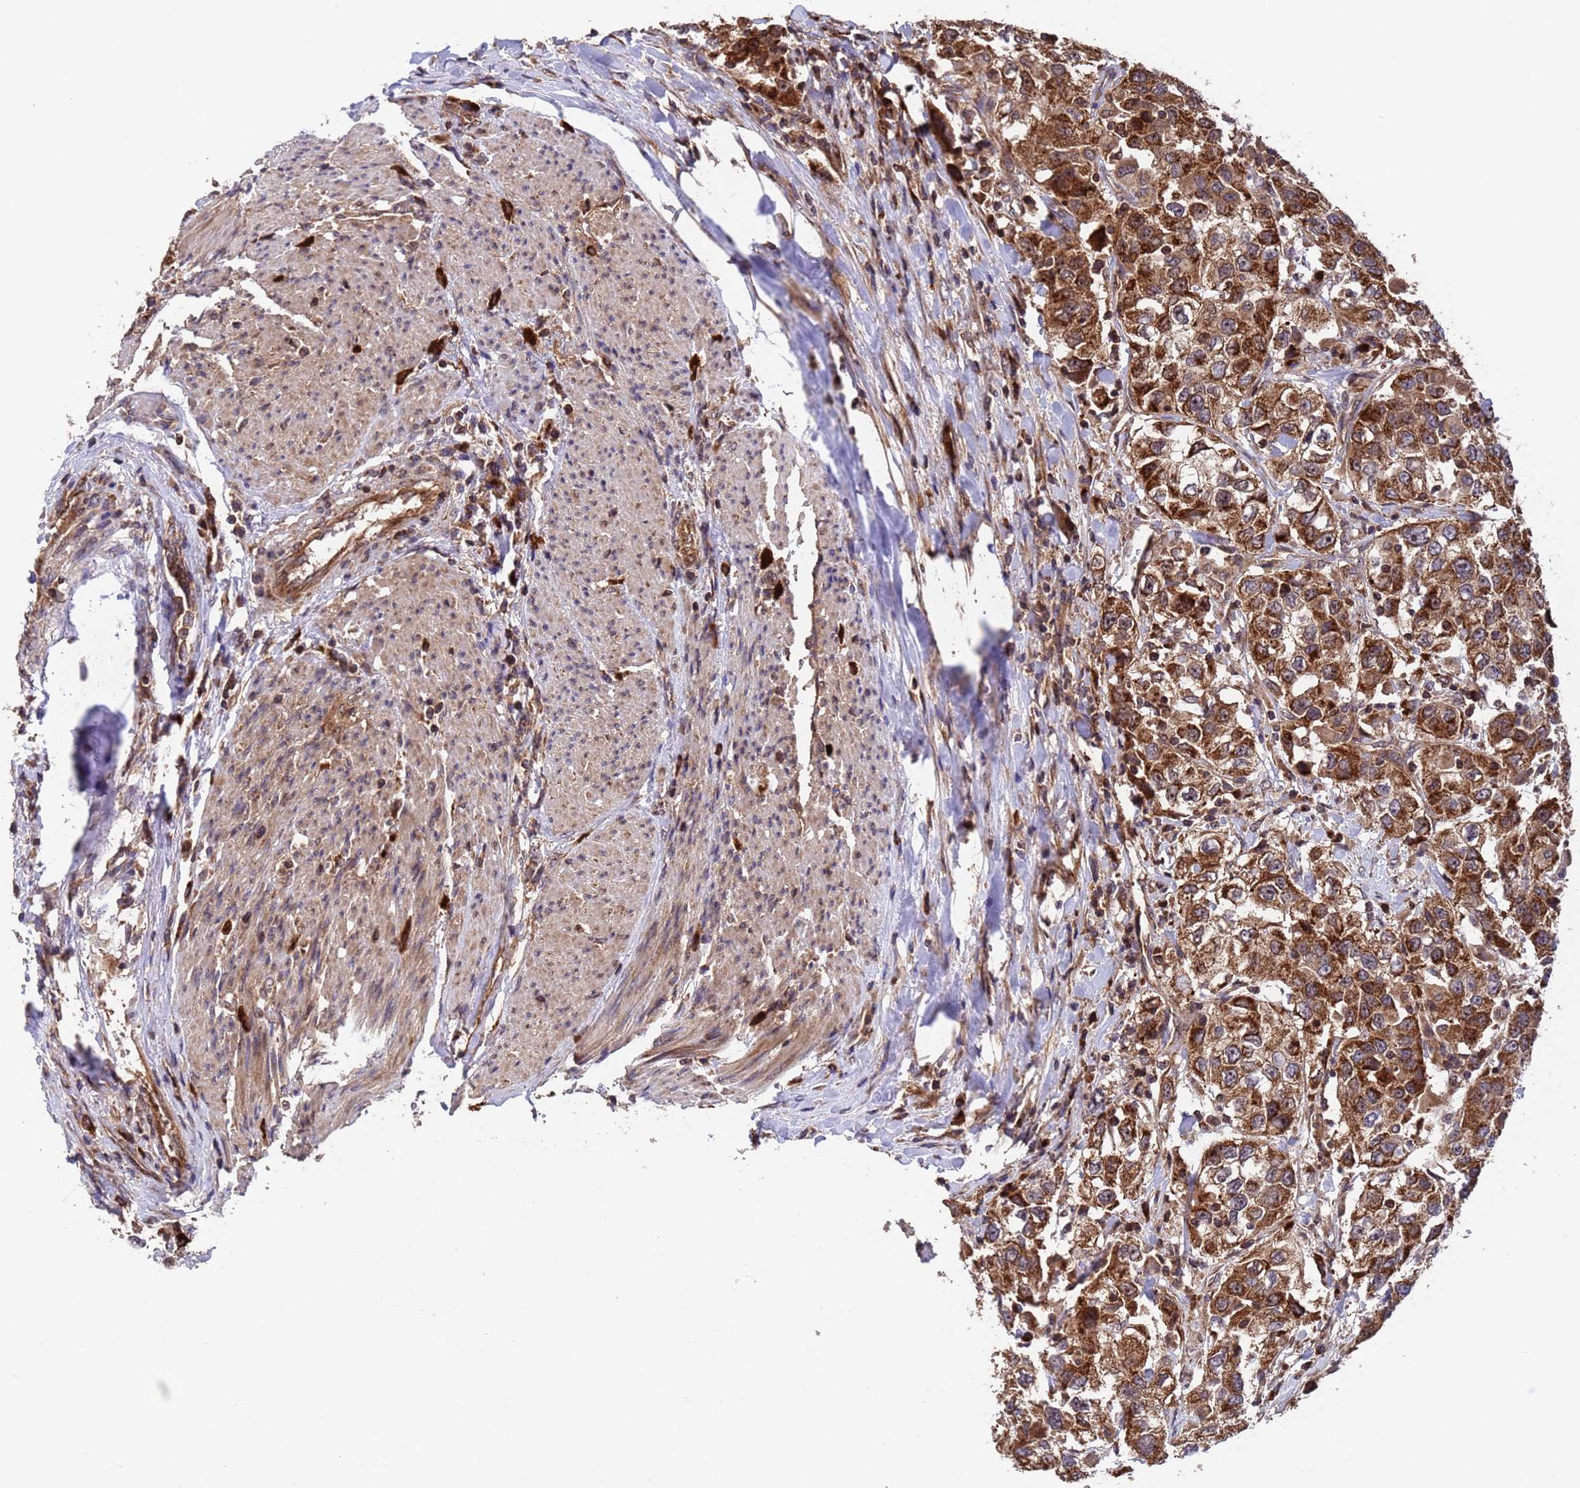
{"staining": {"intensity": "strong", "quantity": ">75%", "location": "cytoplasmic/membranous"}, "tissue": "urothelial cancer", "cell_type": "Tumor cells", "image_type": "cancer", "snomed": [{"axis": "morphology", "description": "Urothelial carcinoma, High grade"}, {"axis": "topography", "description": "Urinary bladder"}], "caption": "Immunohistochemical staining of human high-grade urothelial carcinoma demonstrates strong cytoplasmic/membranous protein expression in about >75% of tumor cells.", "gene": "TSR3", "patient": {"sex": "female", "age": 80}}